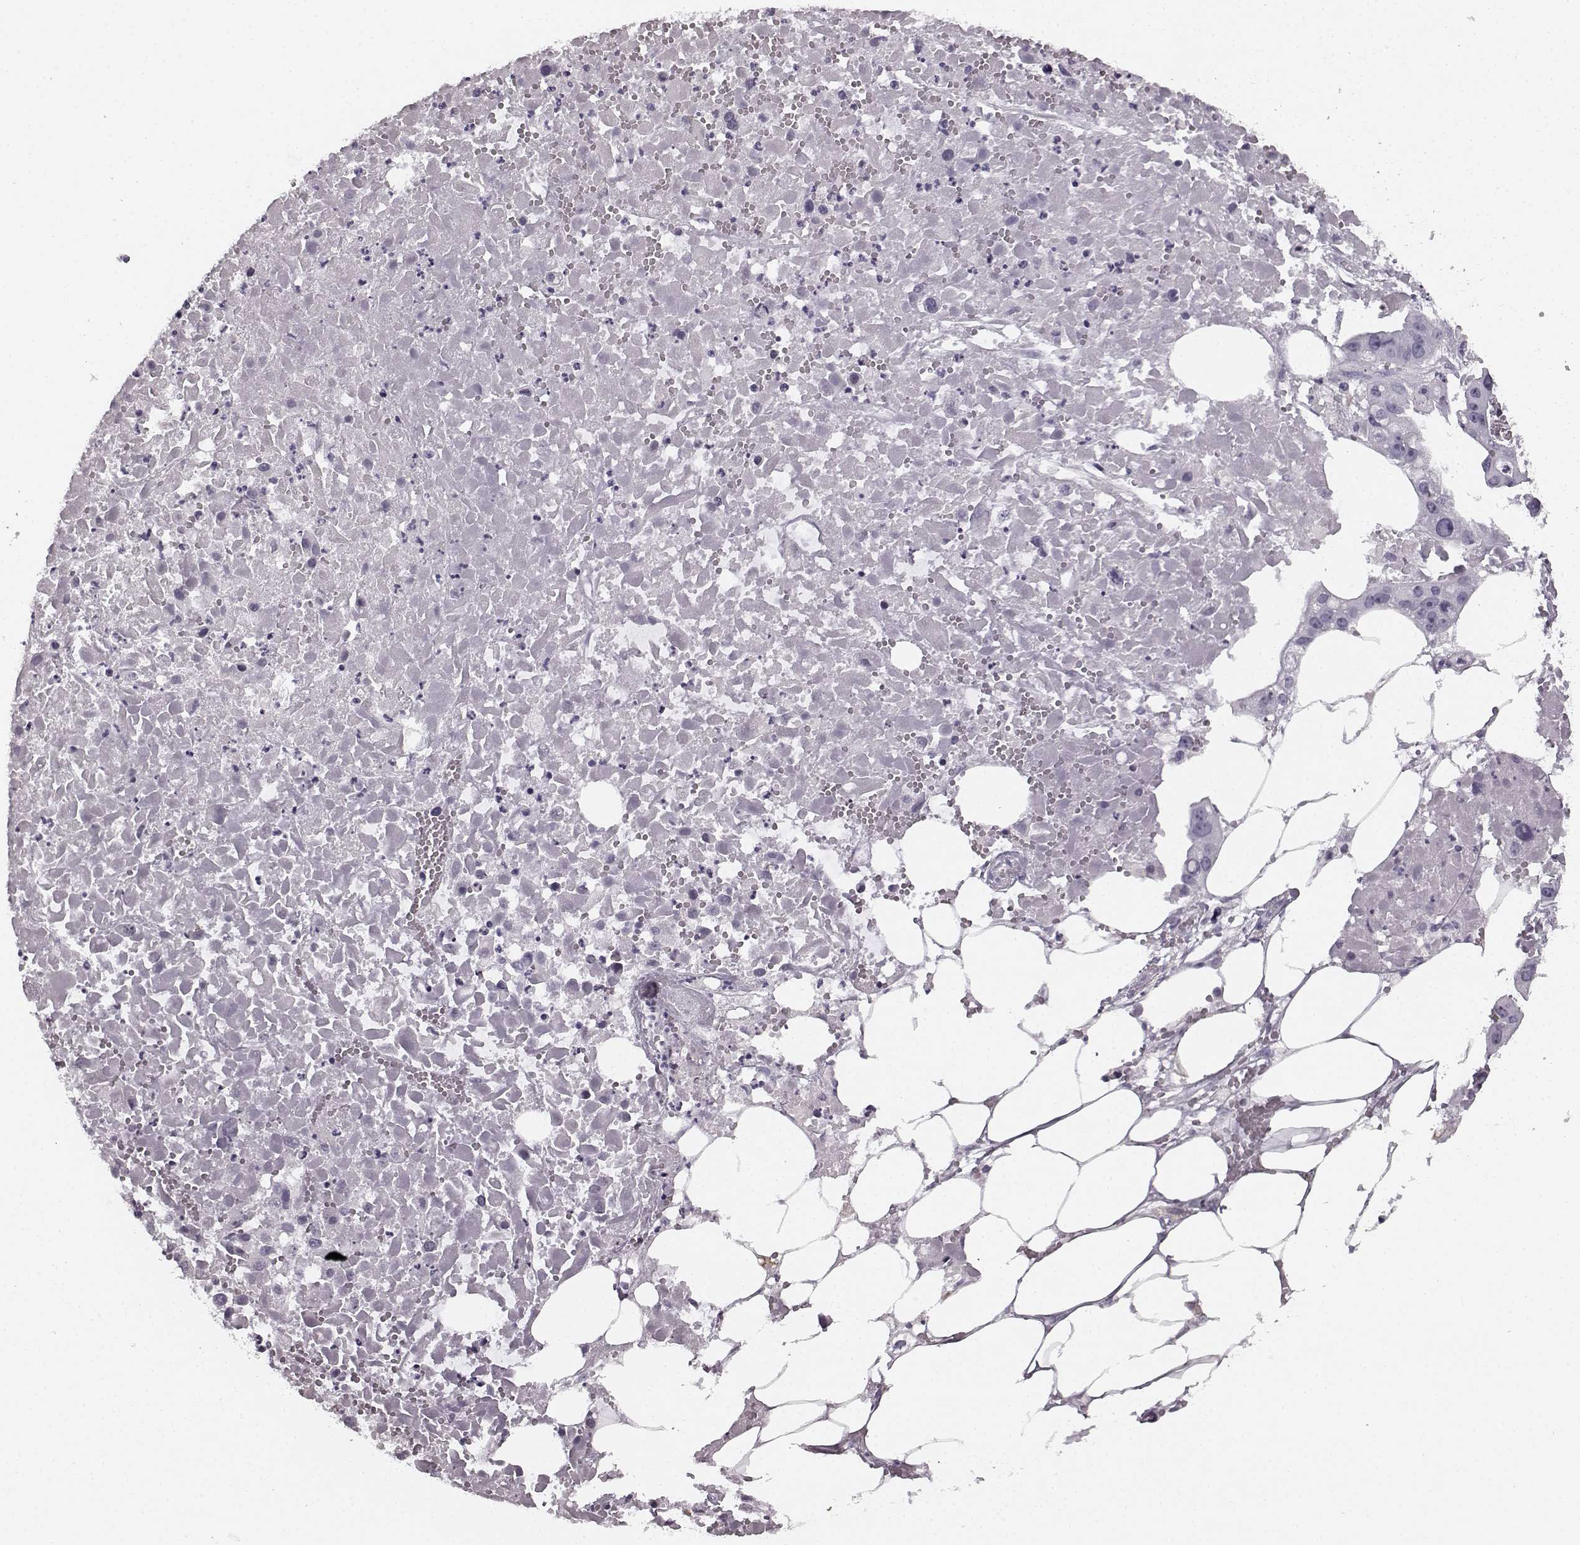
{"staining": {"intensity": "negative", "quantity": "none", "location": "none"}, "tissue": "ovarian cancer", "cell_type": "Tumor cells", "image_type": "cancer", "snomed": [{"axis": "morphology", "description": "Cystadenocarcinoma, serous, NOS"}, {"axis": "topography", "description": "Ovary"}], "caption": "A photomicrograph of human ovarian cancer is negative for staining in tumor cells.", "gene": "TMPRSS15", "patient": {"sex": "female", "age": 56}}